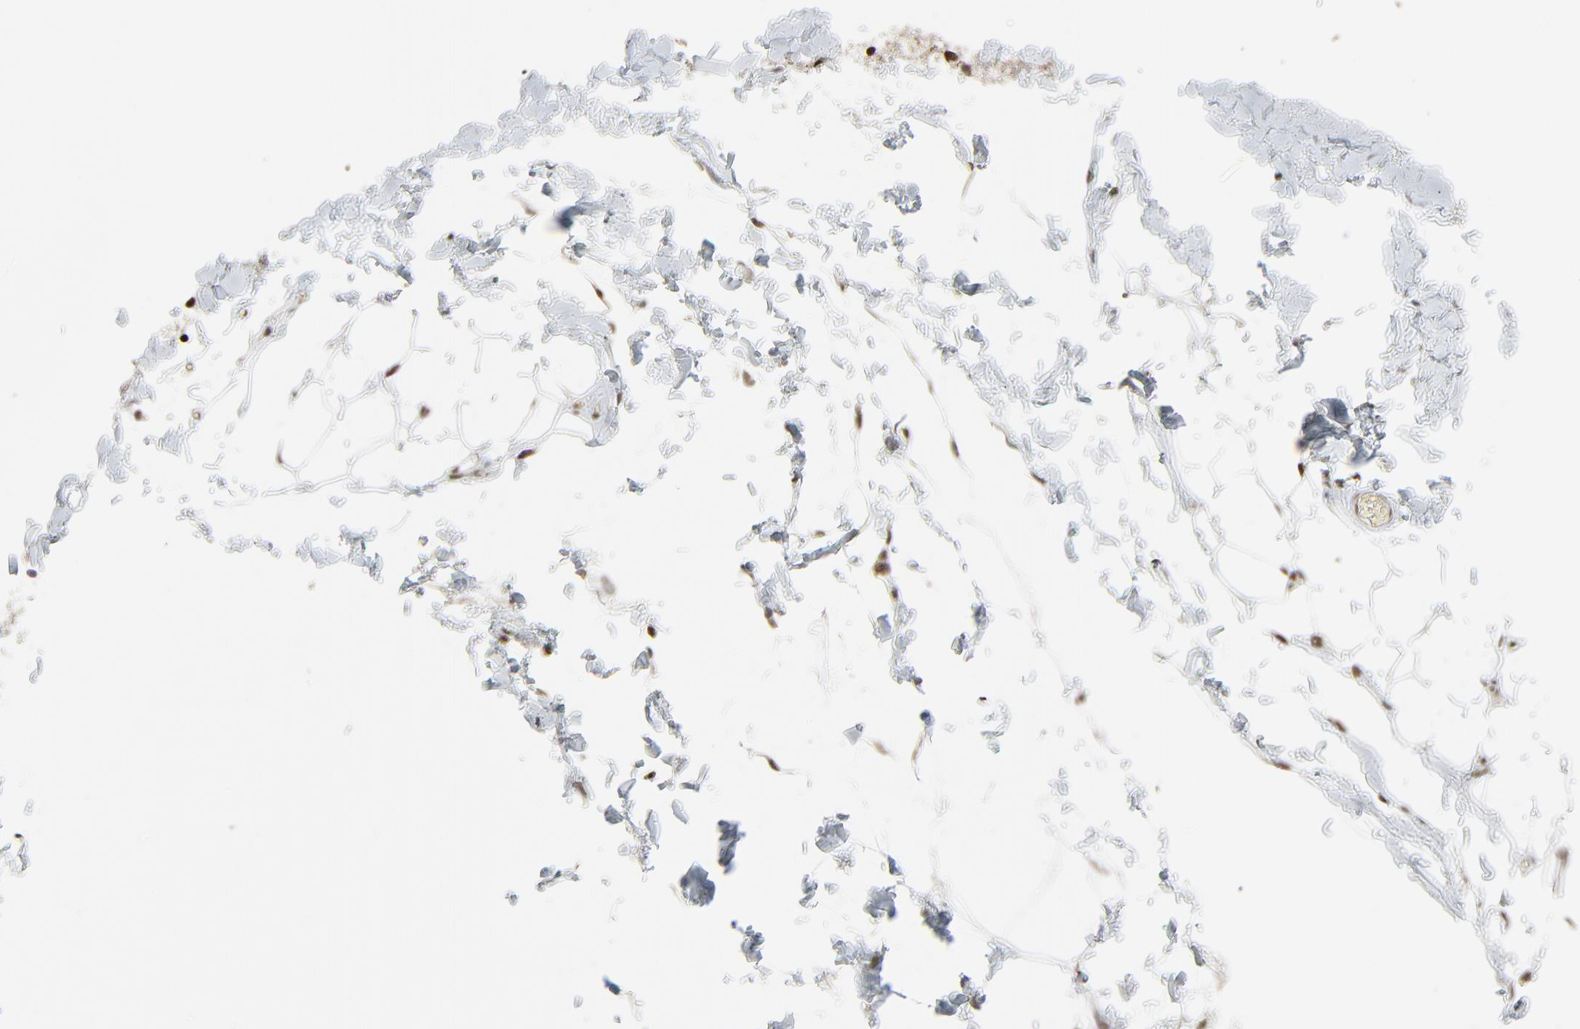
{"staining": {"intensity": "strong", "quantity": ">75%", "location": "nuclear"}, "tissue": "adipose tissue", "cell_type": "Adipocytes", "image_type": "normal", "snomed": [{"axis": "morphology", "description": "Normal tissue, NOS"}, {"axis": "topography", "description": "Soft tissue"}], "caption": "Immunohistochemistry of benign human adipose tissue shows high levels of strong nuclear expression in about >75% of adipocytes.", "gene": "MEIS2", "patient": {"sex": "male", "age": 26}}